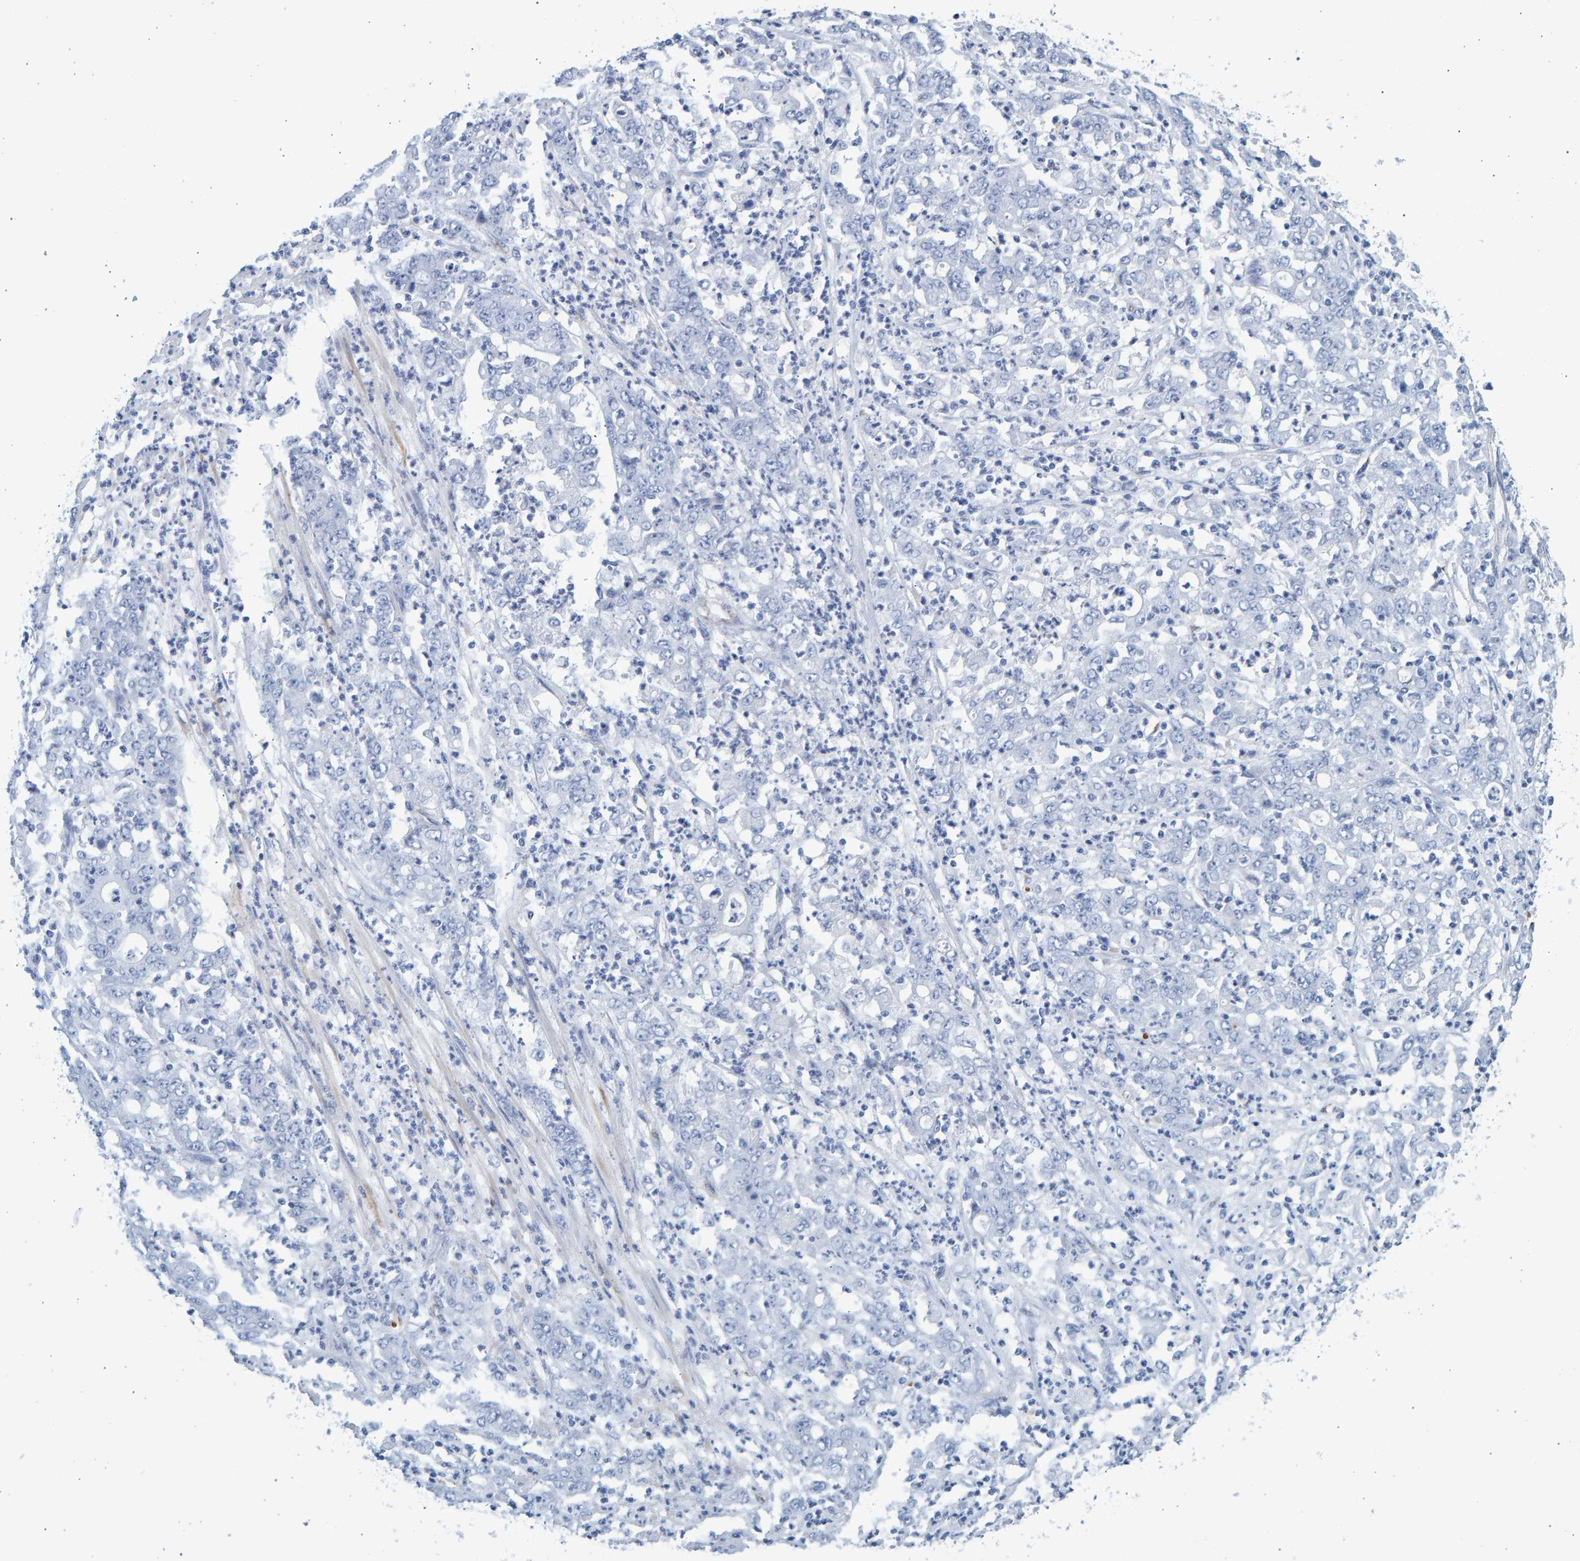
{"staining": {"intensity": "negative", "quantity": "none", "location": "none"}, "tissue": "stomach cancer", "cell_type": "Tumor cells", "image_type": "cancer", "snomed": [{"axis": "morphology", "description": "Adenocarcinoma, NOS"}, {"axis": "topography", "description": "Stomach, lower"}], "caption": "DAB (3,3'-diaminobenzidine) immunohistochemical staining of stomach adenocarcinoma exhibits no significant staining in tumor cells.", "gene": "SLC34A3", "patient": {"sex": "female", "age": 71}}